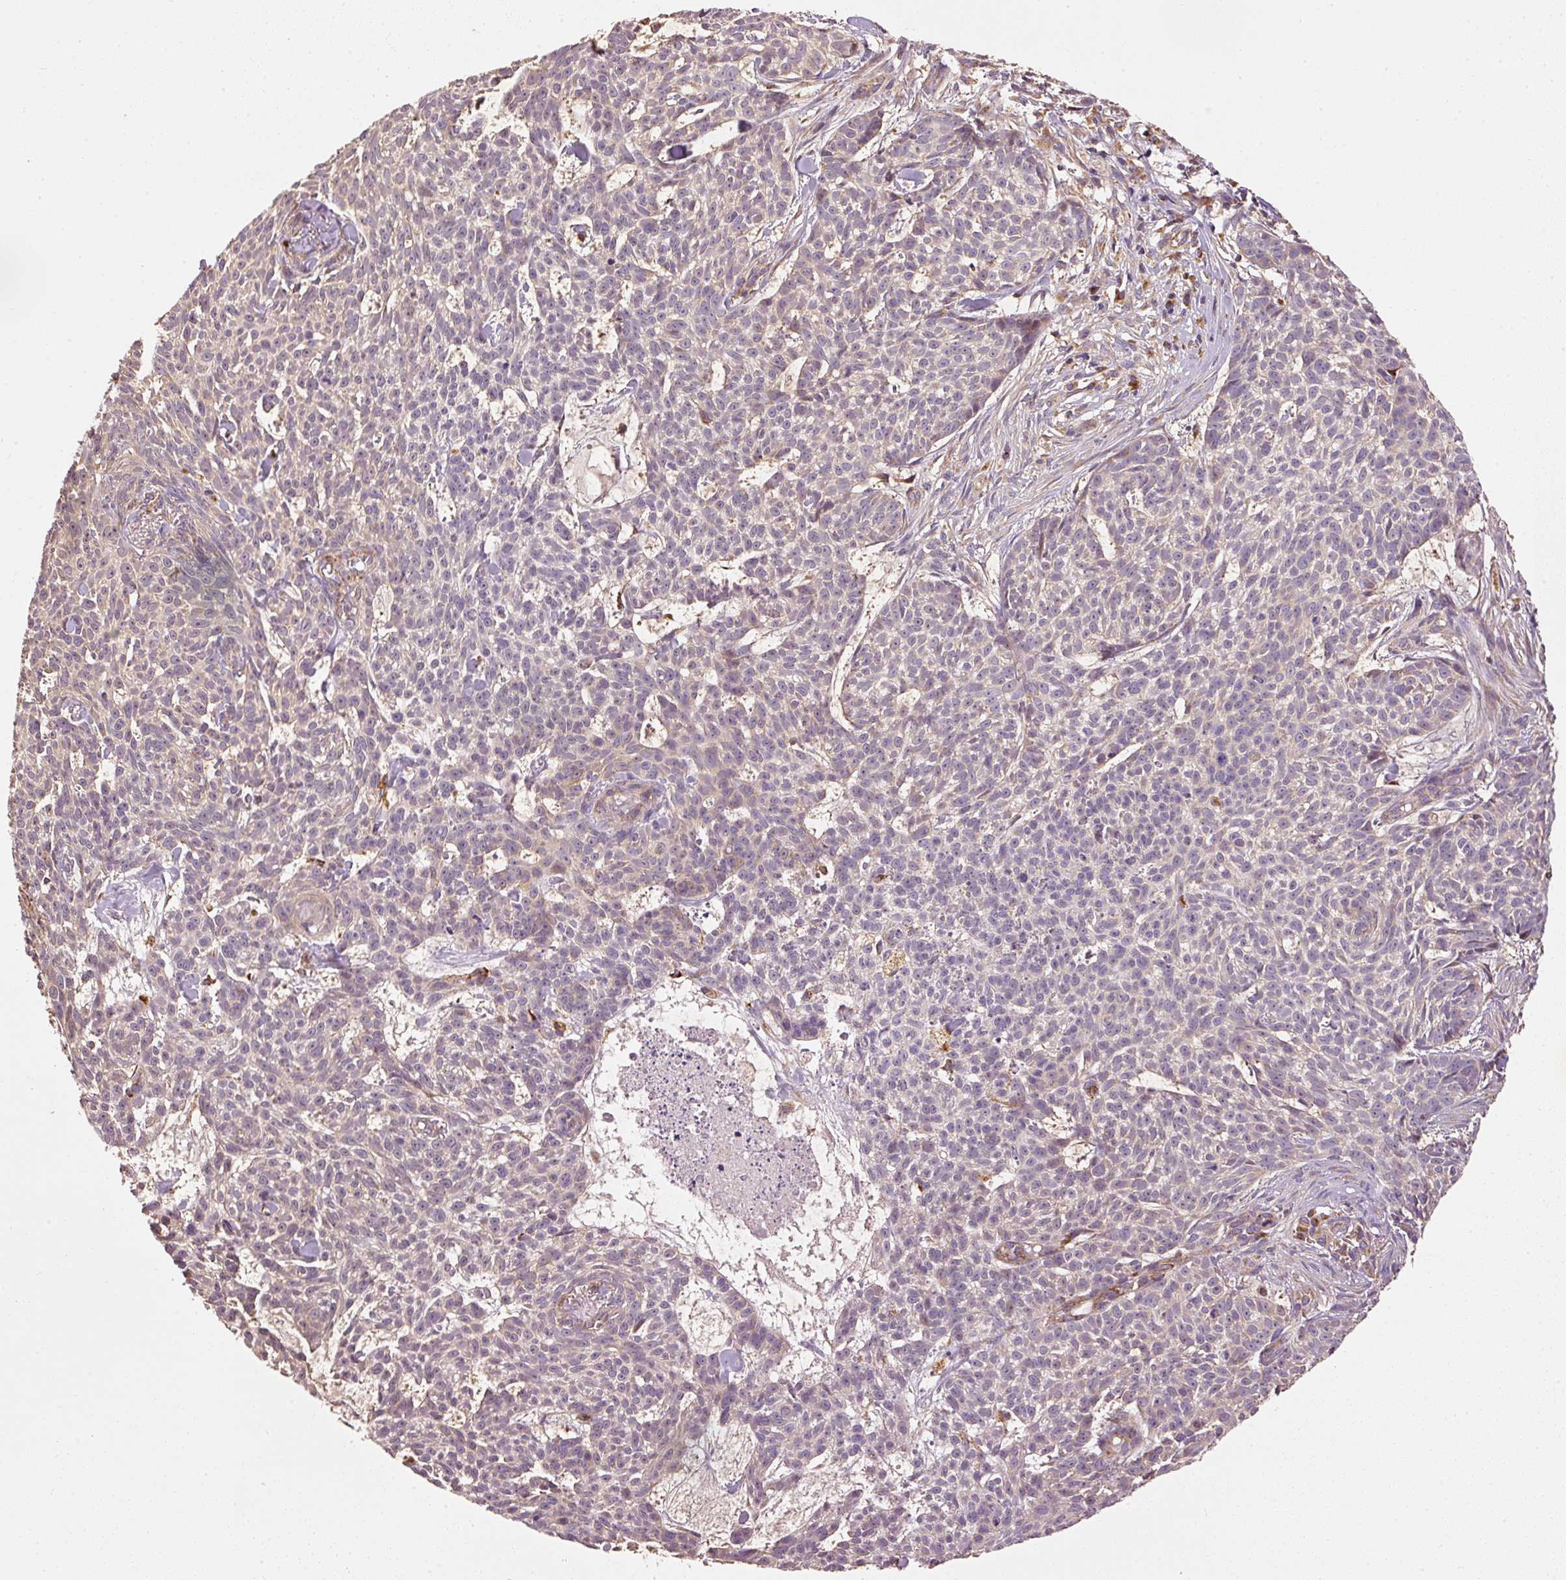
{"staining": {"intensity": "weak", "quantity": "<25%", "location": "cytoplasmic/membranous"}, "tissue": "skin cancer", "cell_type": "Tumor cells", "image_type": "cancer", "snomed": [{"axis": "morphology", "description": "Basal cell carcinoma"}, {"axis": "topography", "description": "Skin"}], "caption": "This is an IHC photomicrograph of human basal cell carcinoma (skin). There is no positivity in tumor cells.", "gene": "MTHFD1L", "patient": {"sex": "female", "age": 93}}